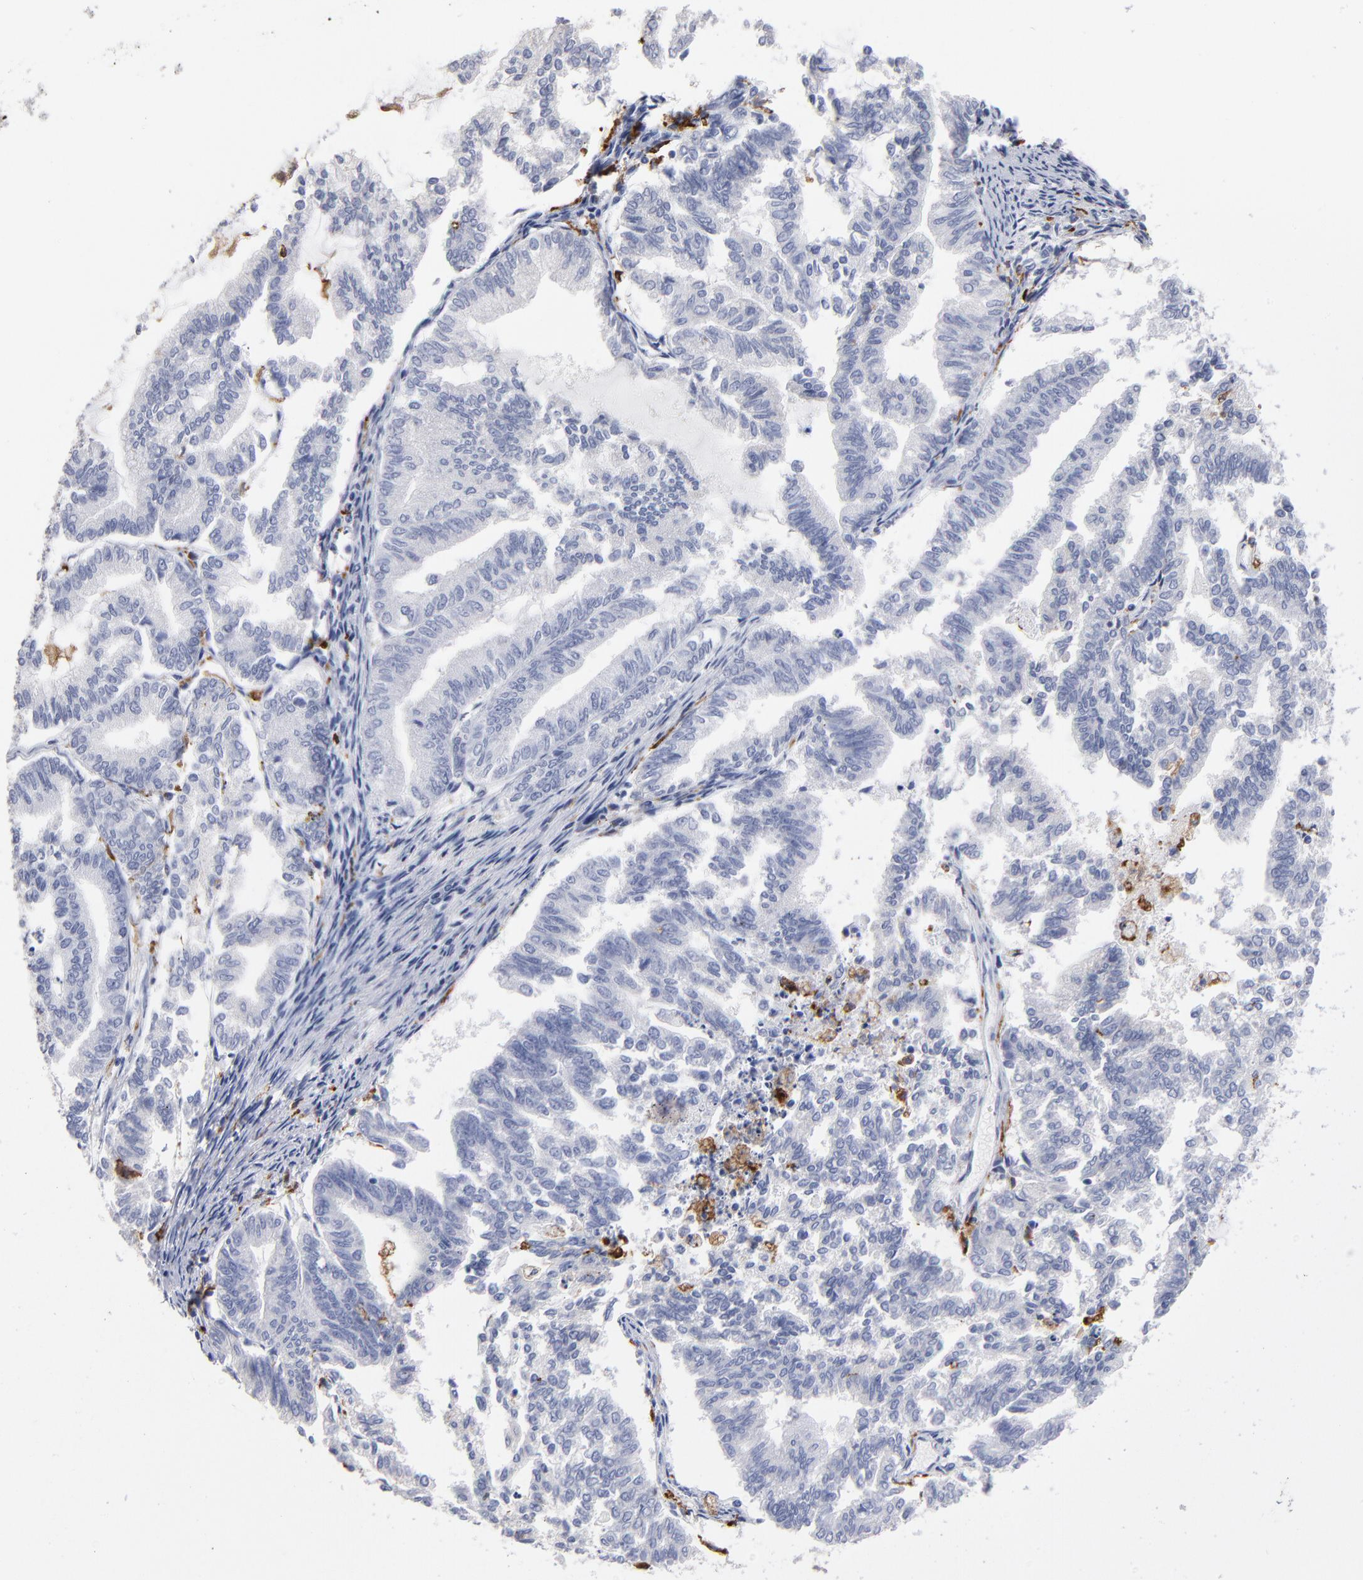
{"staining": {"intensity": "negative", "quantity": "none", "location": "none"}, "tissue": "endometrial cancer", "cell_type": "Tumor cells", "image_type": "cancer", "snomed": [{"axis": "morphology", "description": "Adenocarcinoma, NOS"}, {"axis": "topography", "description": "Endometrium"}], "caption": "DAB (3,3'-diaminobenzidine) immunohistochemical staining of endometrial cancer shows no significant positivity in tumor cells.", "gene": "CD180", "patient": {"sex": "female", "age": 79}}